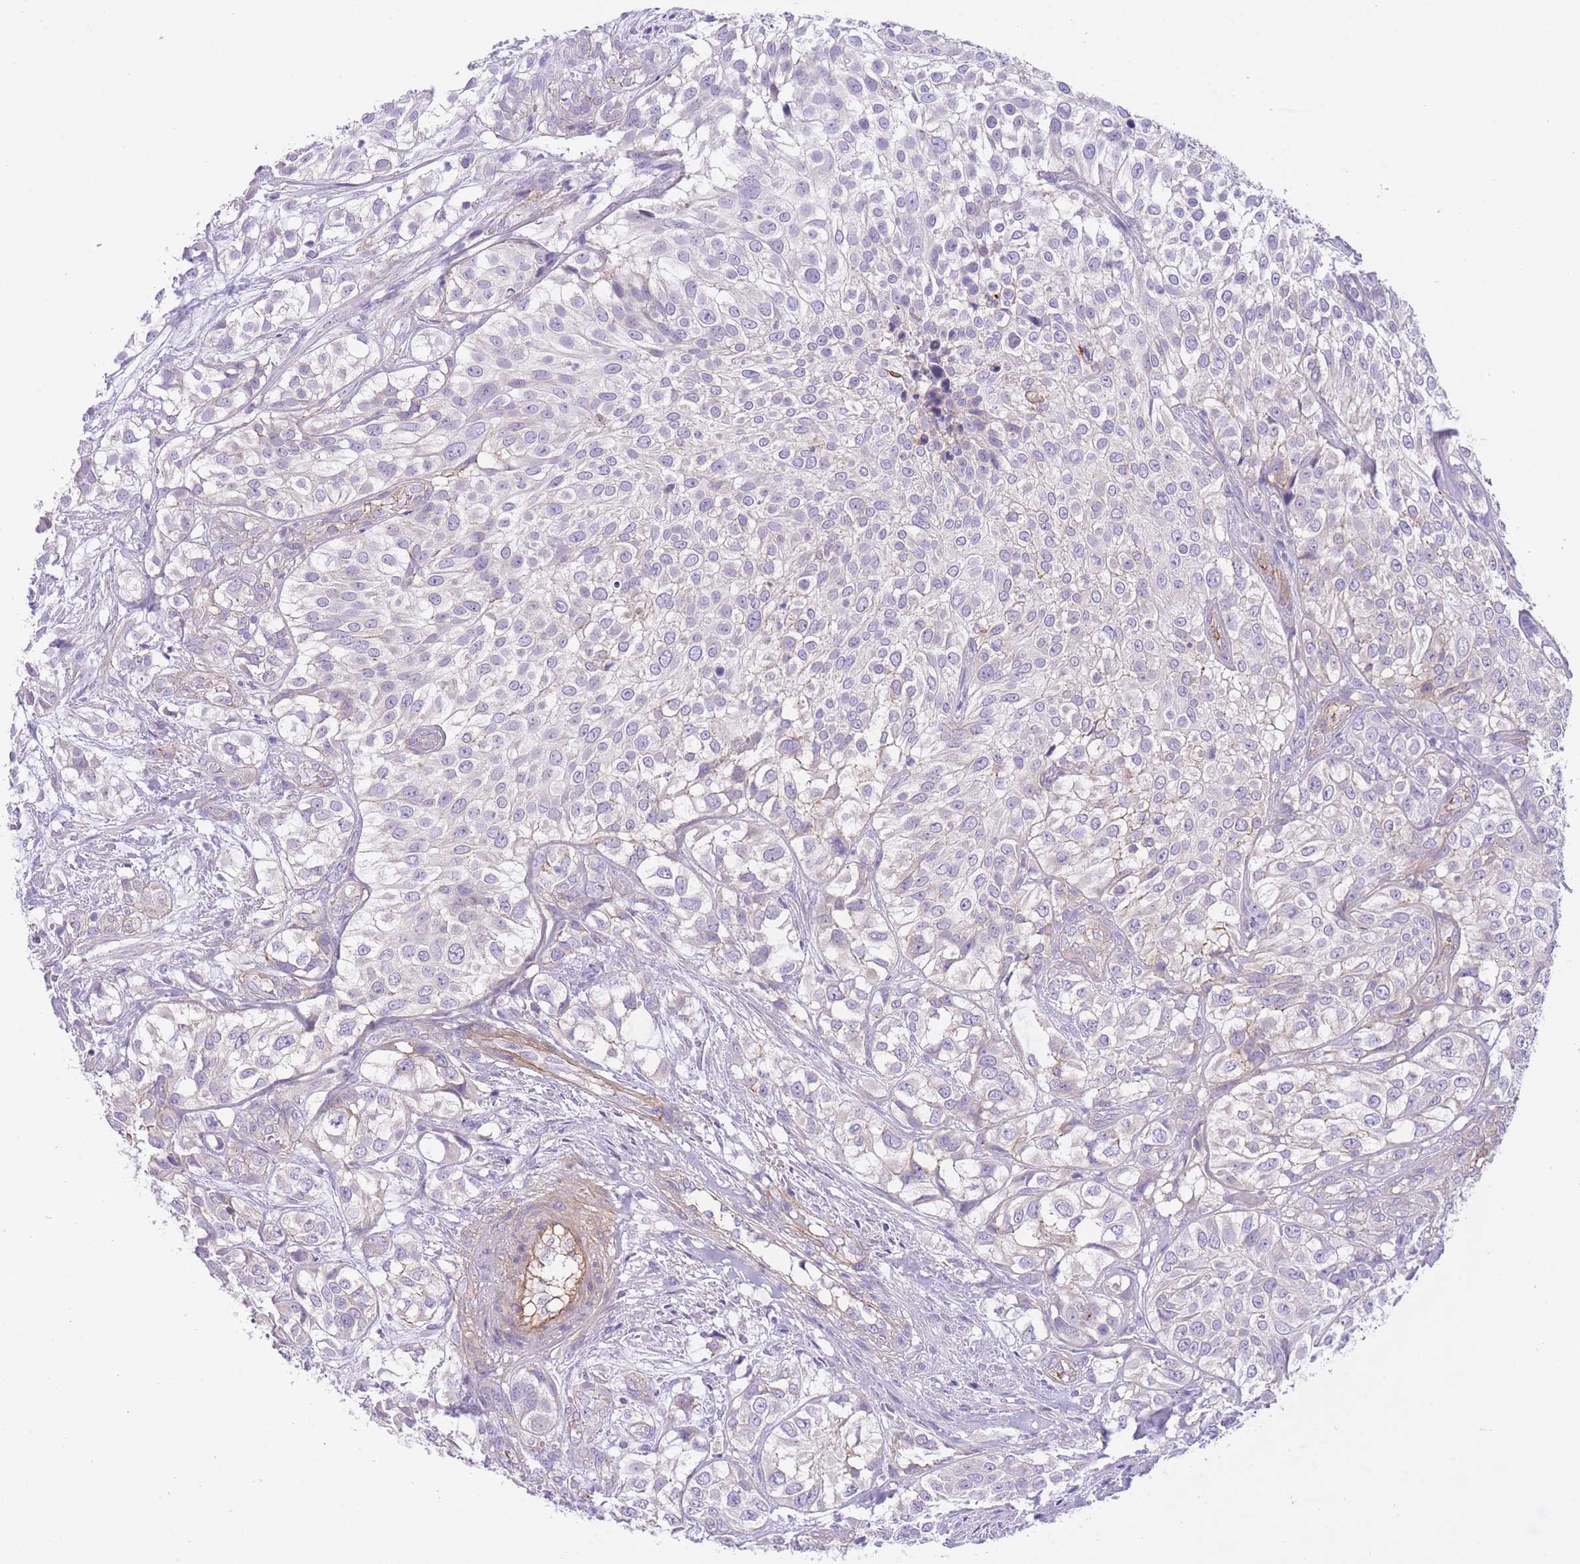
{"staining": {"intensity": "negative", "quantity": "none", "location": "none"}, "tissue": "urothelial cancer", "cell_type": "Tumor cells", "image_type": "cancer", "snomed": [{"axis": "morphology", "description": "Urothelial carcinoma, High grade"}, {"axis": "topography", "description": "Urinary bladder"}], "caption": "IHC of human urothelial cancer shows no expression in tumor cells. (Immunohistochemistry (ihc), brightfield microscopy, high magnification).", "gene": "LDB3", "patient": {"sex": "male", "age": 56}}